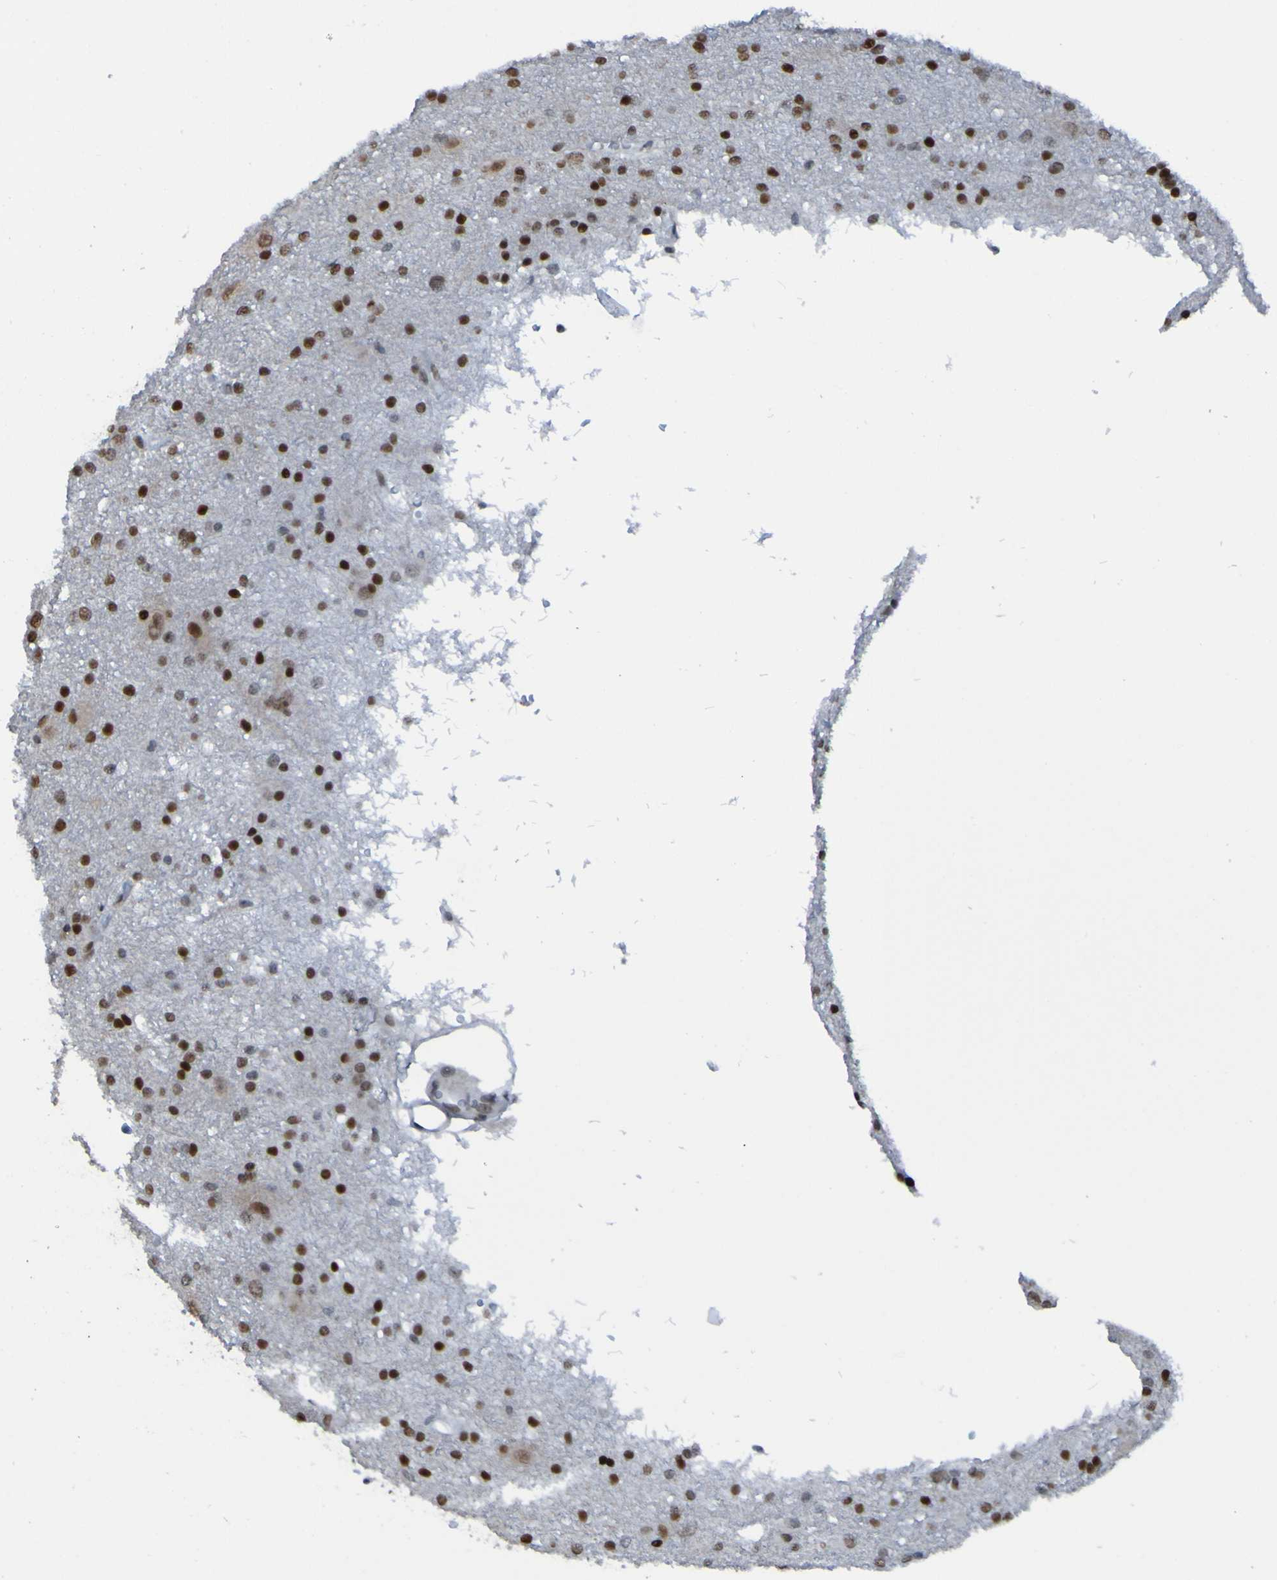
{"staining": {"intensity": "strong", "quantity": ">75%", "location": "nuclear"}, "tissue": "glioma", "cell_type": "Tumor cells", "image_type": "cancer", "snomed": [{"axis": "morphology", "description": "Glioma, malignant, High grade"}, {"axis": "topography", "description": "Brain"}], "caption": "The immunohistochemical stain highlights strong nuclear expression in tumor cells of glioma tissue. The protein of interest is stained brown, and the nuclei are stained in blue (DAB IHC with brightfield microscopy, high magnification).", "gene": "PHF2", "patient": {"sex": "female", "age": 59}}